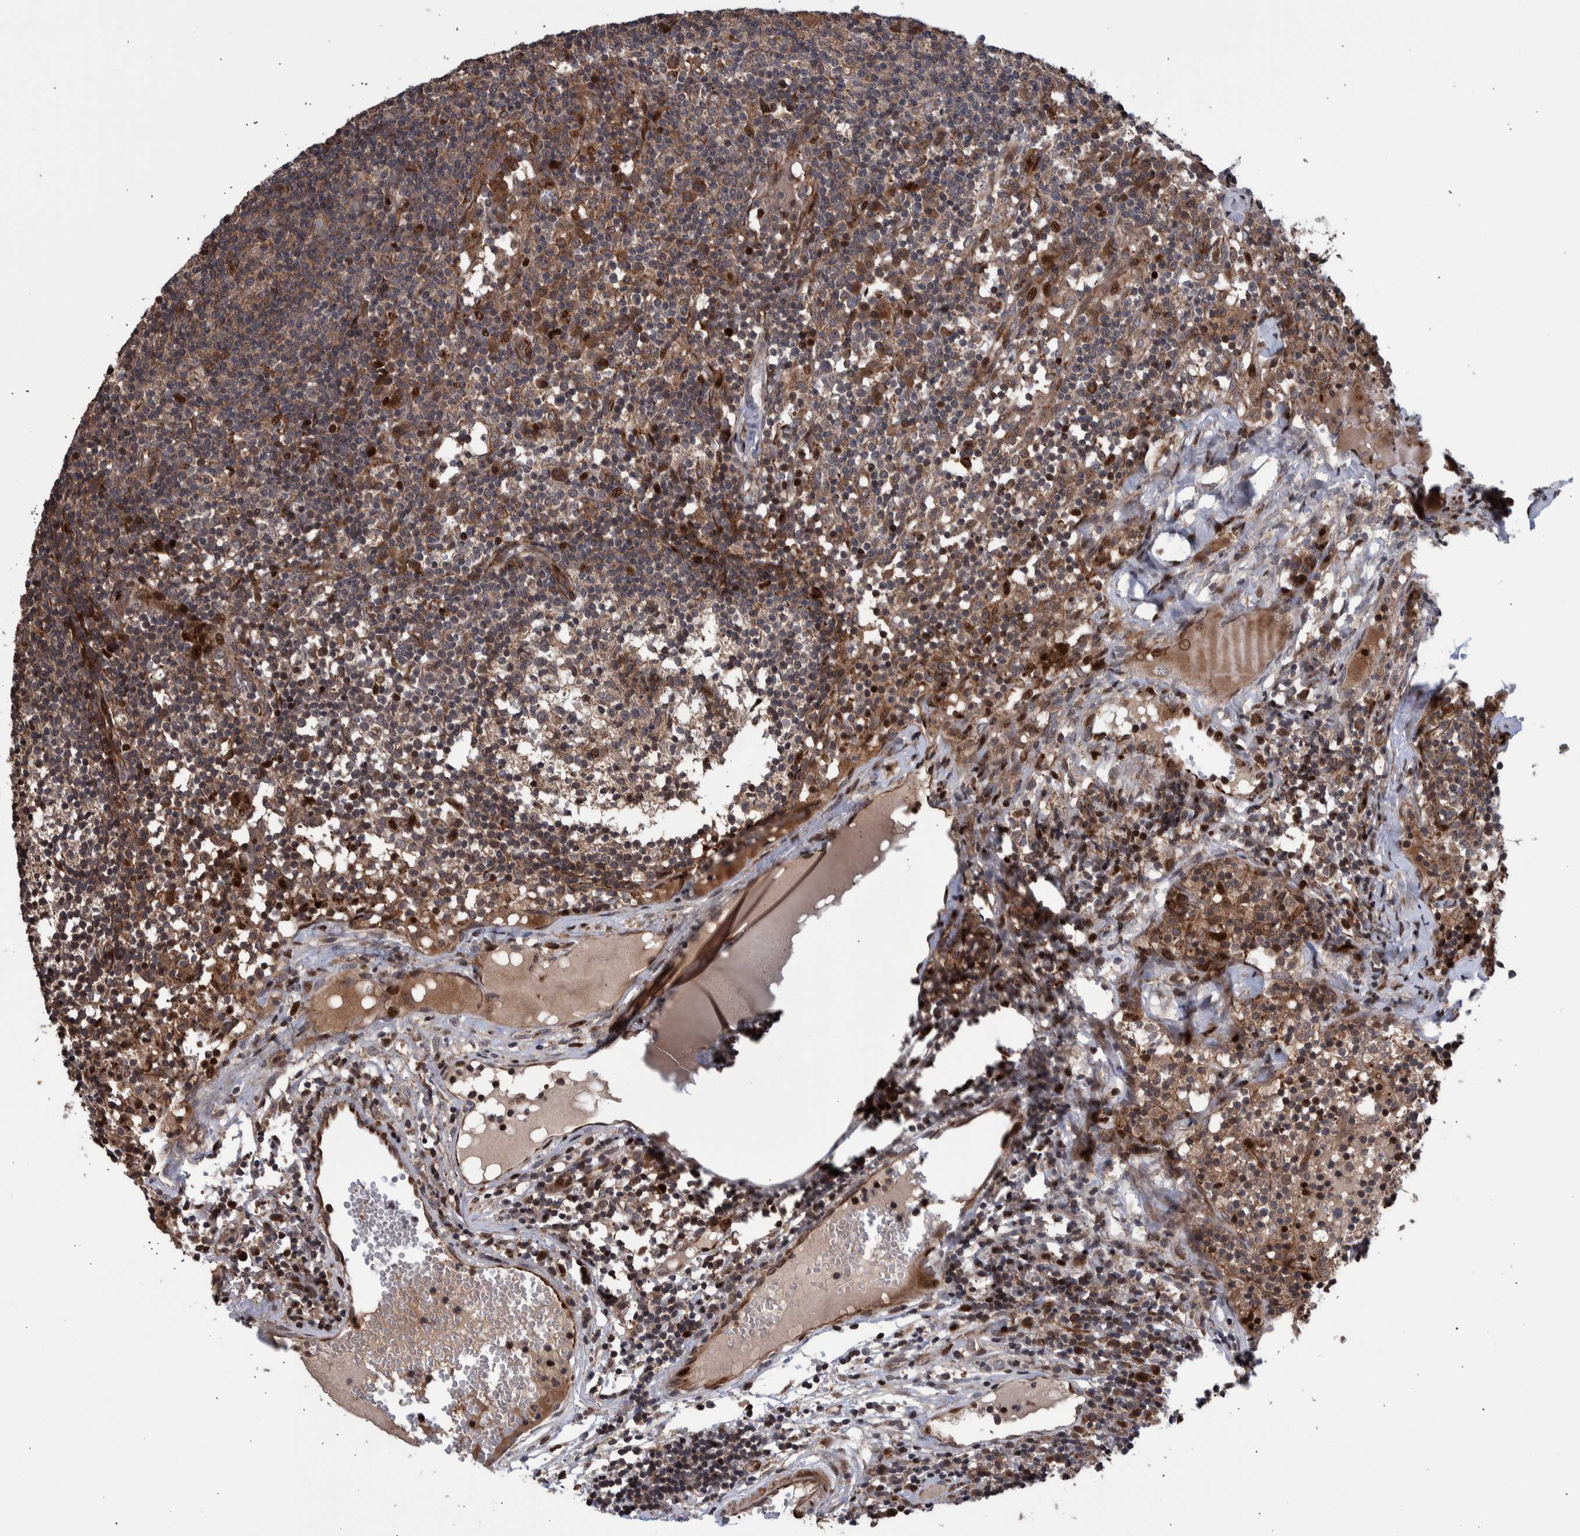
{"staining": {"intensity": "moderate", "quantity": ">75%", "location": "cytoplasmic/membranous"}, "tissue": "lymph node", "cell_type": "Germinal center cells", "image_type": "normal", "snomed": [{"axis": "morphology", "description": "Normal tissue, NOS"}, {"axis": "morphology", "description": "Inflammation, NOS"}, {"axis": "topography", "description": "Lymph node"}], "caption": "This histopathology image reveals immunohistochemistry (IHC) staining of benign human lymph node, with medium moderate cytoplasmic/membranous staining in about >75% of germinal center cells.", "gene": "SHISA6", "patient": {"sex": "male", "age": 55}}